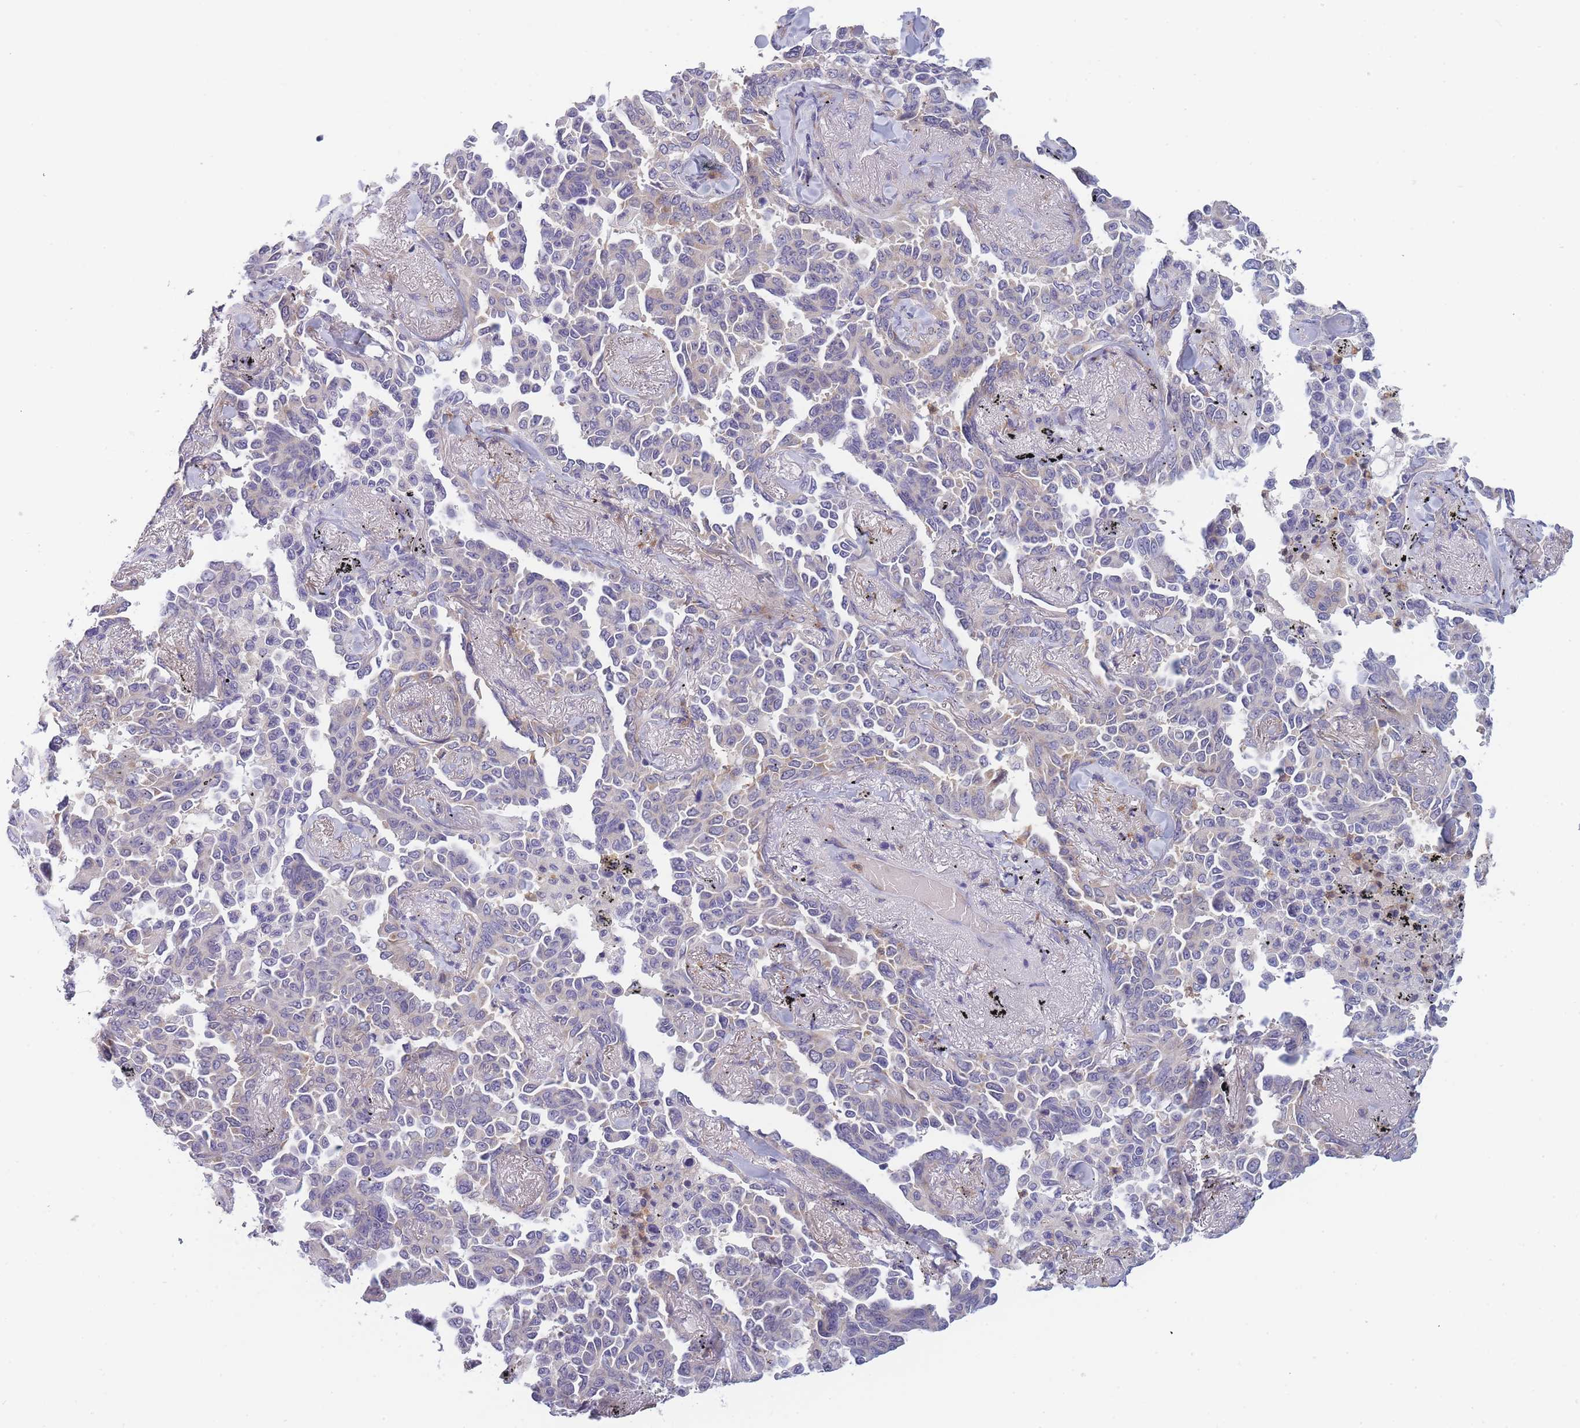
{"staining": {"intensity": "negative", "quantity": "none", "location": "none"}, "tissue": "lung cancer", "cell_type": "Tumor cells", "image_type": "cancer", "snomed": [{"axis": "morphology", "description": "Adenocarcinoma, NOS"}, {"axis": "topography", "description": "Lung"}], "caption": "There is no significant staining in tumor cells of lung cancer (adenocarcinoma).", "gene": "NDUFAF6", "patient": {"sex": "female", "age": 67}}